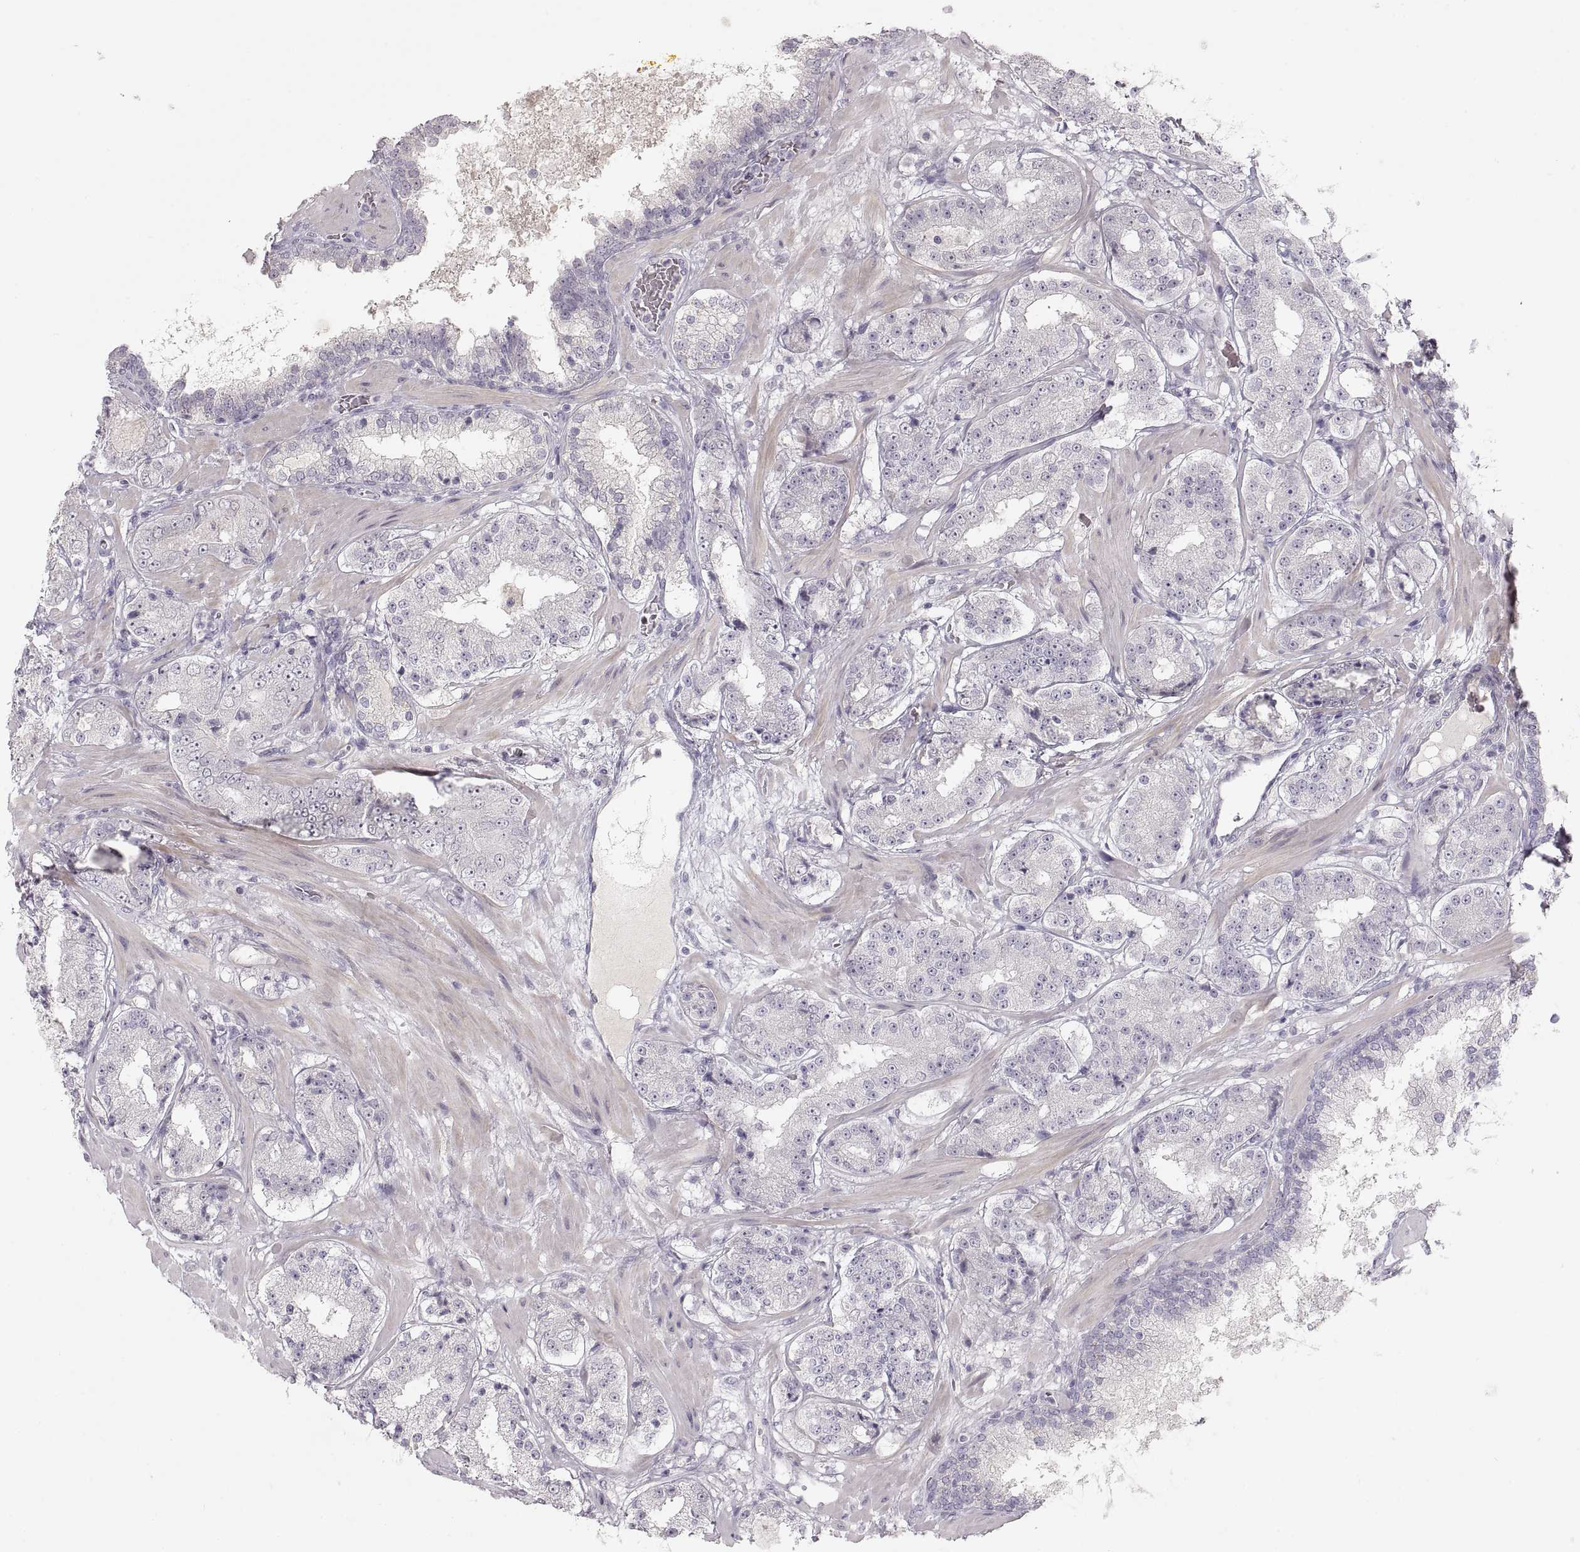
{"staining": {"intensity": "negative", "quantity": "none", "location": "none"}, "tissue": "prostate cancer", "cell_type": "Tumor cells", "image_type": "cancer", "snomed": [{"axis": "morphology", "description": "Adenocarcinoma, Low grade"}, {"axis": "topography", "description": "Prostate"}], "caption": "DAB (3,3'-diaminobenzidine) immunohistochemical staining of human prostate cancer shows no significant expression in tumor cells. Nuclei are stained in blue.", "gene": "PCSK2", "patient": {"sex": "male", "age": 60}}